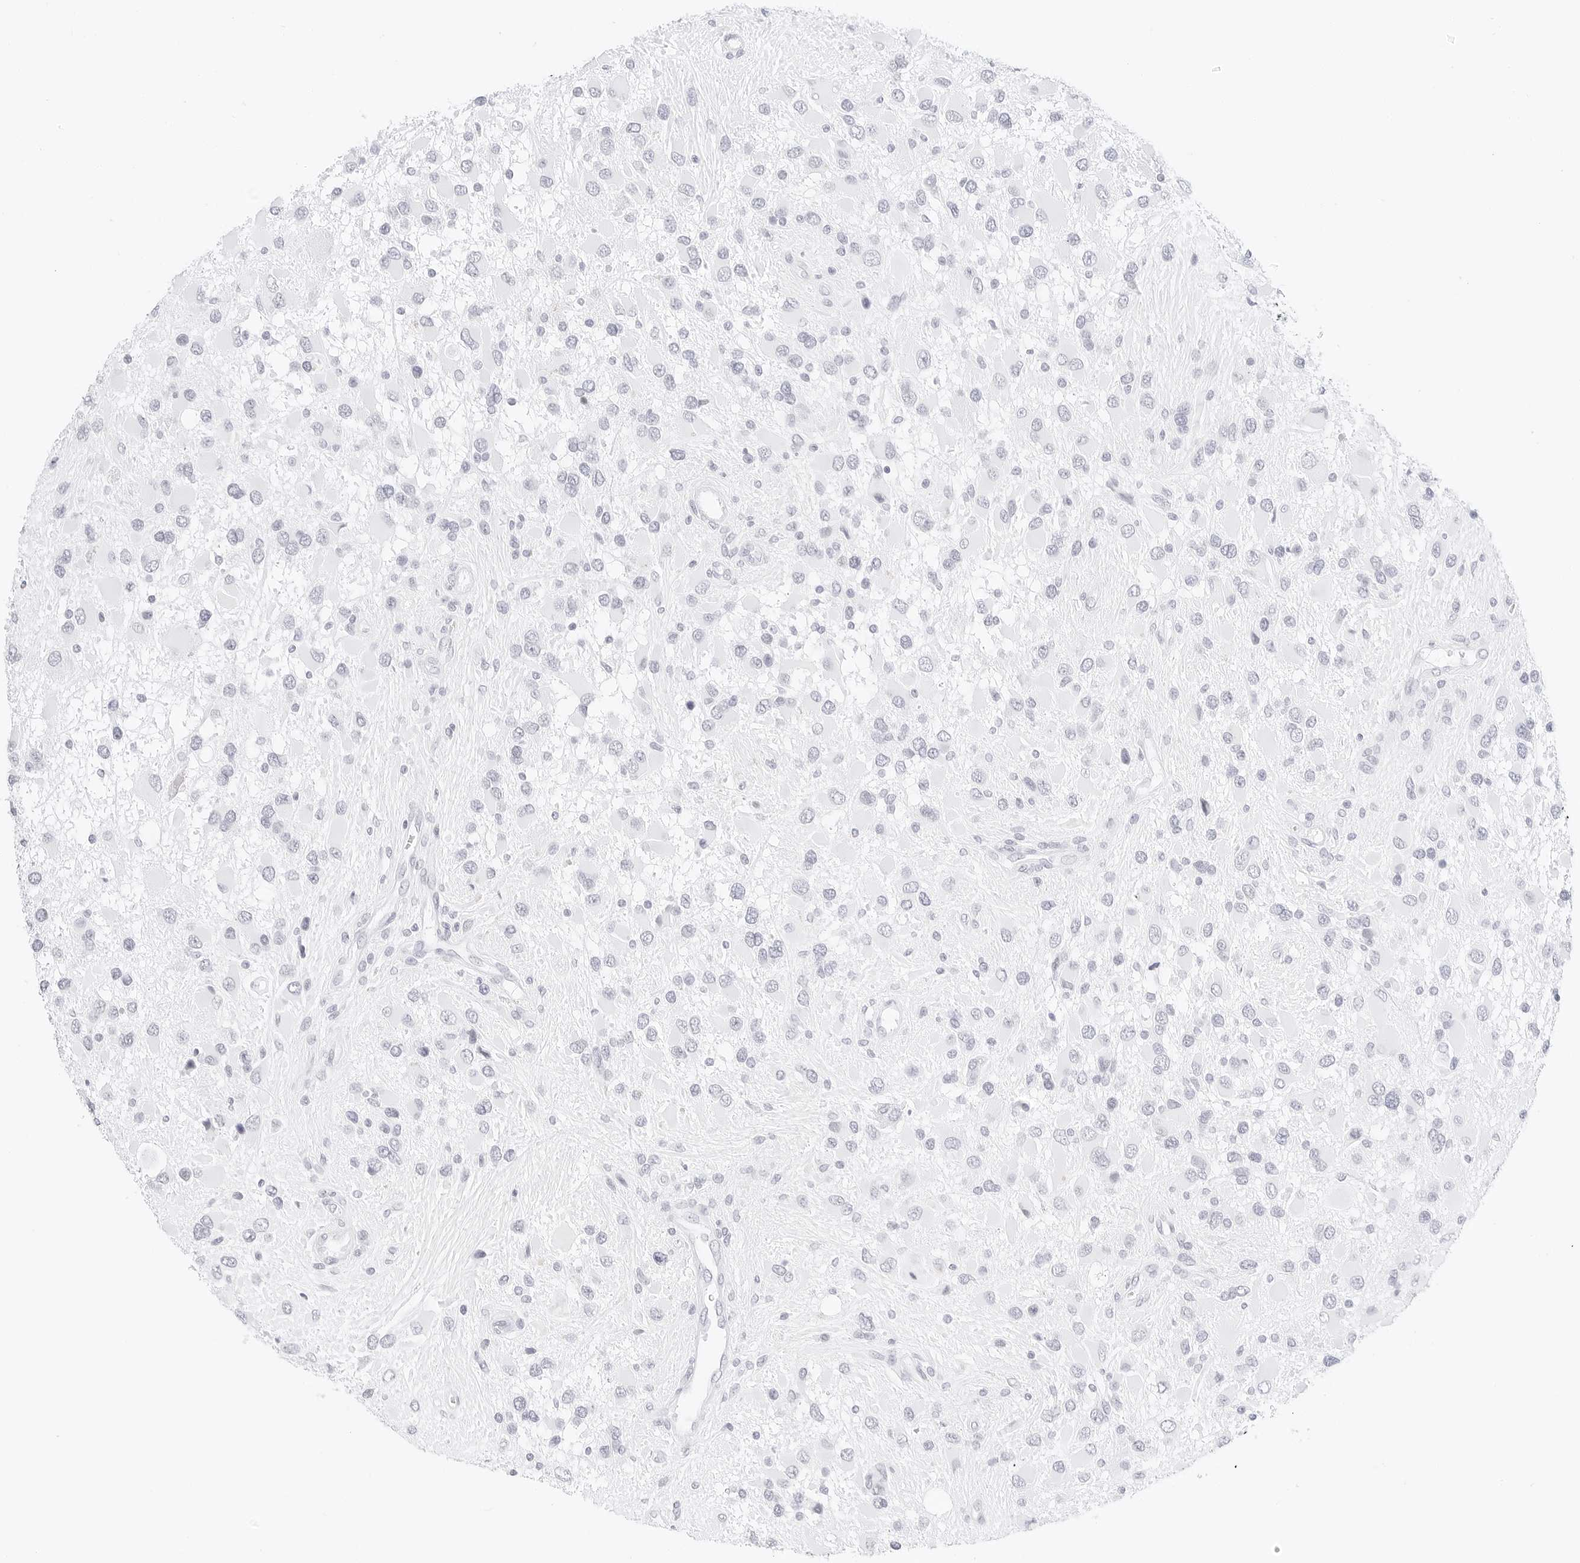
{"staining": {"intensity": "negative", "quantity": "none", "location": "none"}, "tissue": "glioma", "cell_type": "Tumor cells", "image_type": "cancer", "snomed": [{"axis": "morphology", "description": "Glioma, malignant, High grade"}, {"axis": "topography", "description": "Brain"}], "caption": "There is no significant expression in tumor cells of glioma.", "gene": "CDH1", "patient": {"sex": "male", "age": 53}}